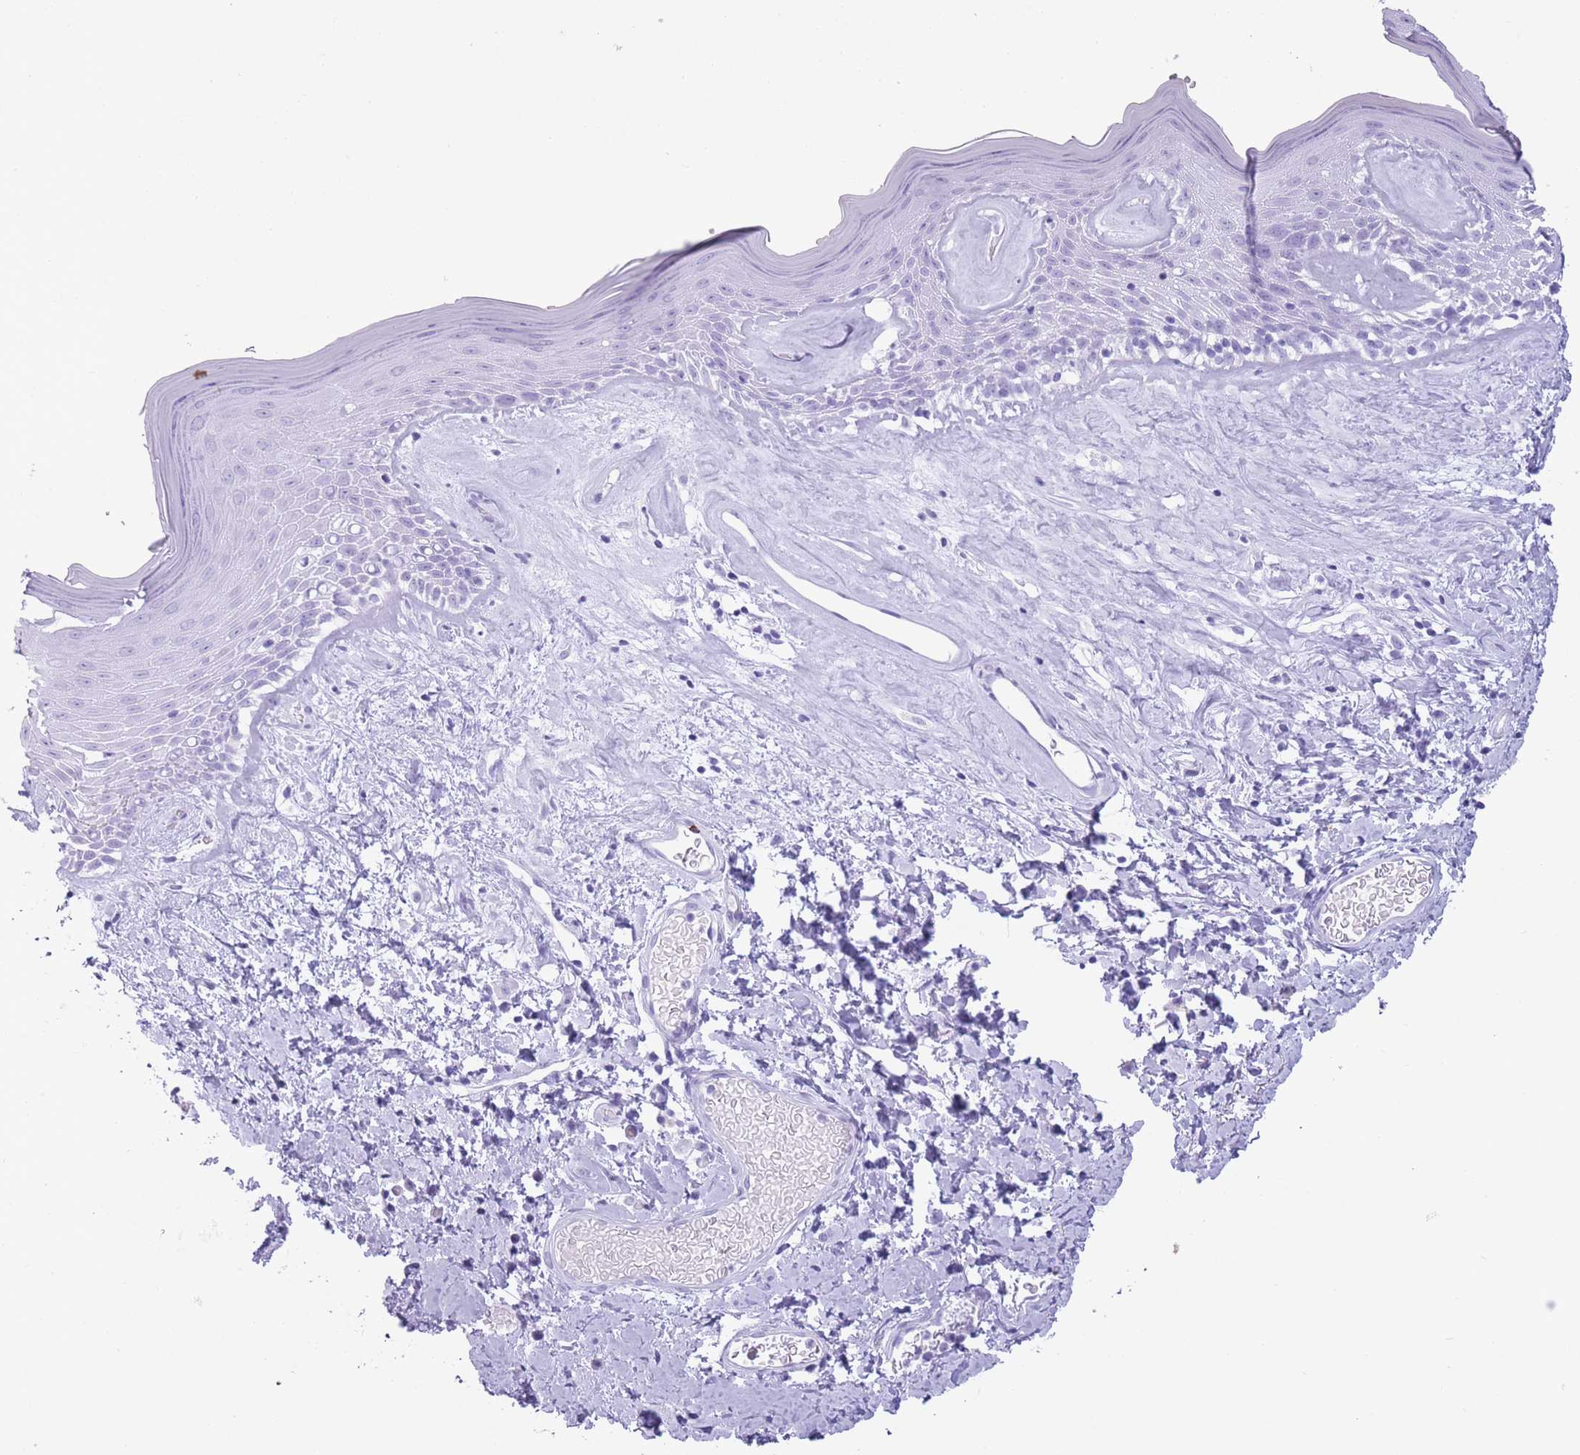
{"staining": {"intensity": "negative", "quantity": "none", "location": "none"}, "tissue": "skin", "cell_type": "Epidermal cells", "image_type": "normal", "snomed": [{"axis": "morphology", "description": "Normal tissue, NOS"}, {"axis": "morphology", "description": "Inflammation, NOS"}, {"axis": "topography", "description": "Vulva"}], "caption": "DAB (3,3'-diaminobenzidine) immunohistochemical staining of normal skin demonstrates no significant expression in epidermal cells. (DAB immunohistochemistry, high magnification).", "gene": "OR4F16", "patient": {"sex": "female", "age": 86}}